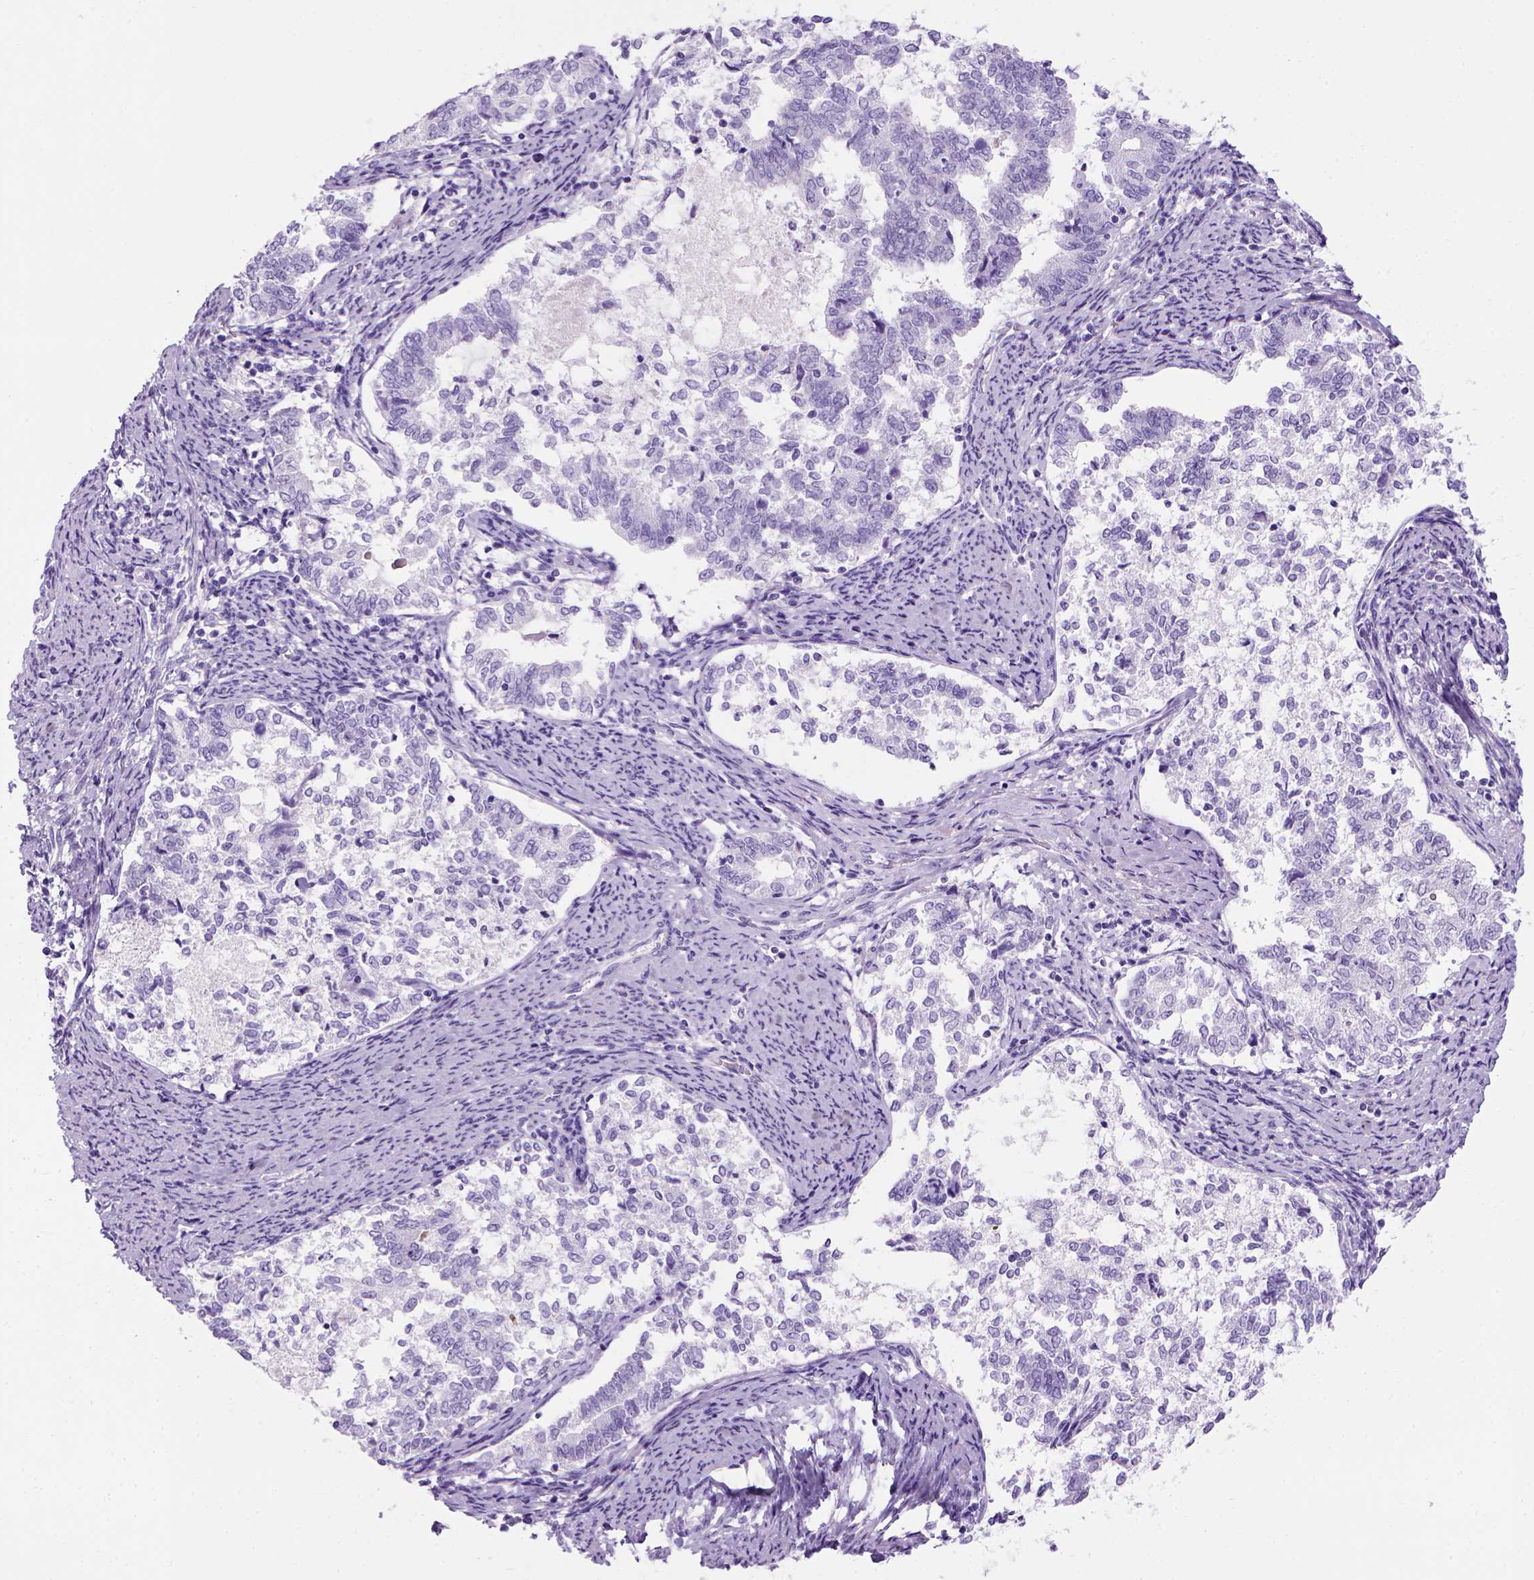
{"staining": {"intensity": "negative", "quantity": "none", "location": "none"}, "tissue": "endometrial cancer", "cell_type": "Tumor cells", "image_type": "cancer", "snomed": [{"axis": "morphology", "description": "Adenocarcinoma, NOS"}, {"axis": "topography", "description": "Endometrium"}], "caption": "A micrograph of human endometrial cancer is negative for staining in tumor cells. Brightfield microscopy of immunohistochemistry stained with DAB (3,3'-diaminobenzidine) (brown) and hematoxylin (blue), captured at high magnification.", "gene": "ARHGEF33", "patient": {"sex": "female", "age": 65}}